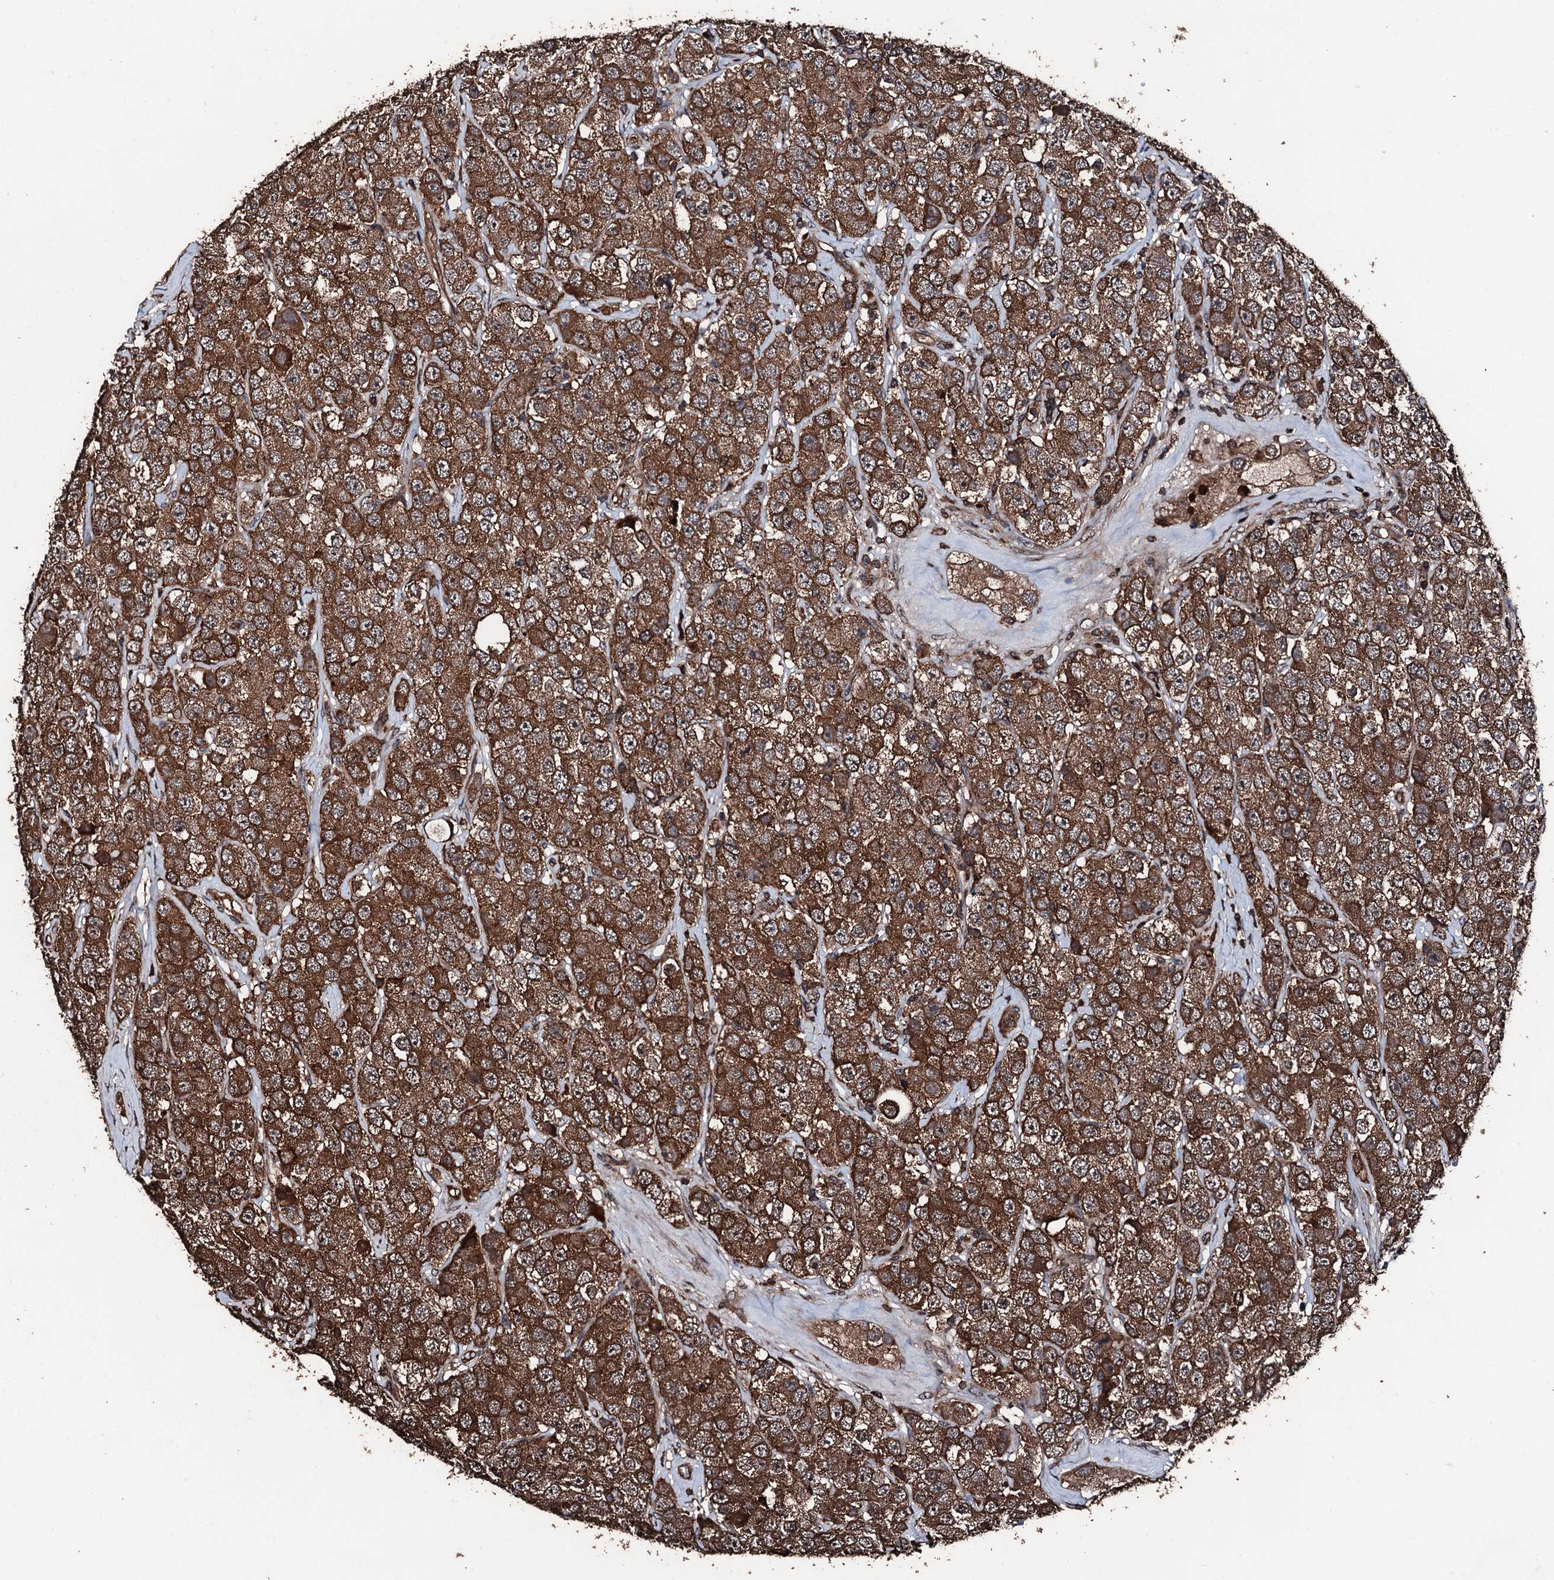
{"staining": {"intensity": "strong", "quantity": ">75%", "location": "cytoplasmic/membranous"}, "tissue": "testis cancer", "cell_type": "Tumor cells", "image_type": "cancer", "snomed": [{"axis": "morphology", "description": "Seminoma, NOS"}, {"axis": "topography", "description": "Testis"}], "caption": "The image displays a brown stain indicating the presence of a protein in the cytoplasmic/membranous of tumor cells in seminoma (testis).", "gene": "KIF18A", "patient": {"sex": "male", "age": 28}}